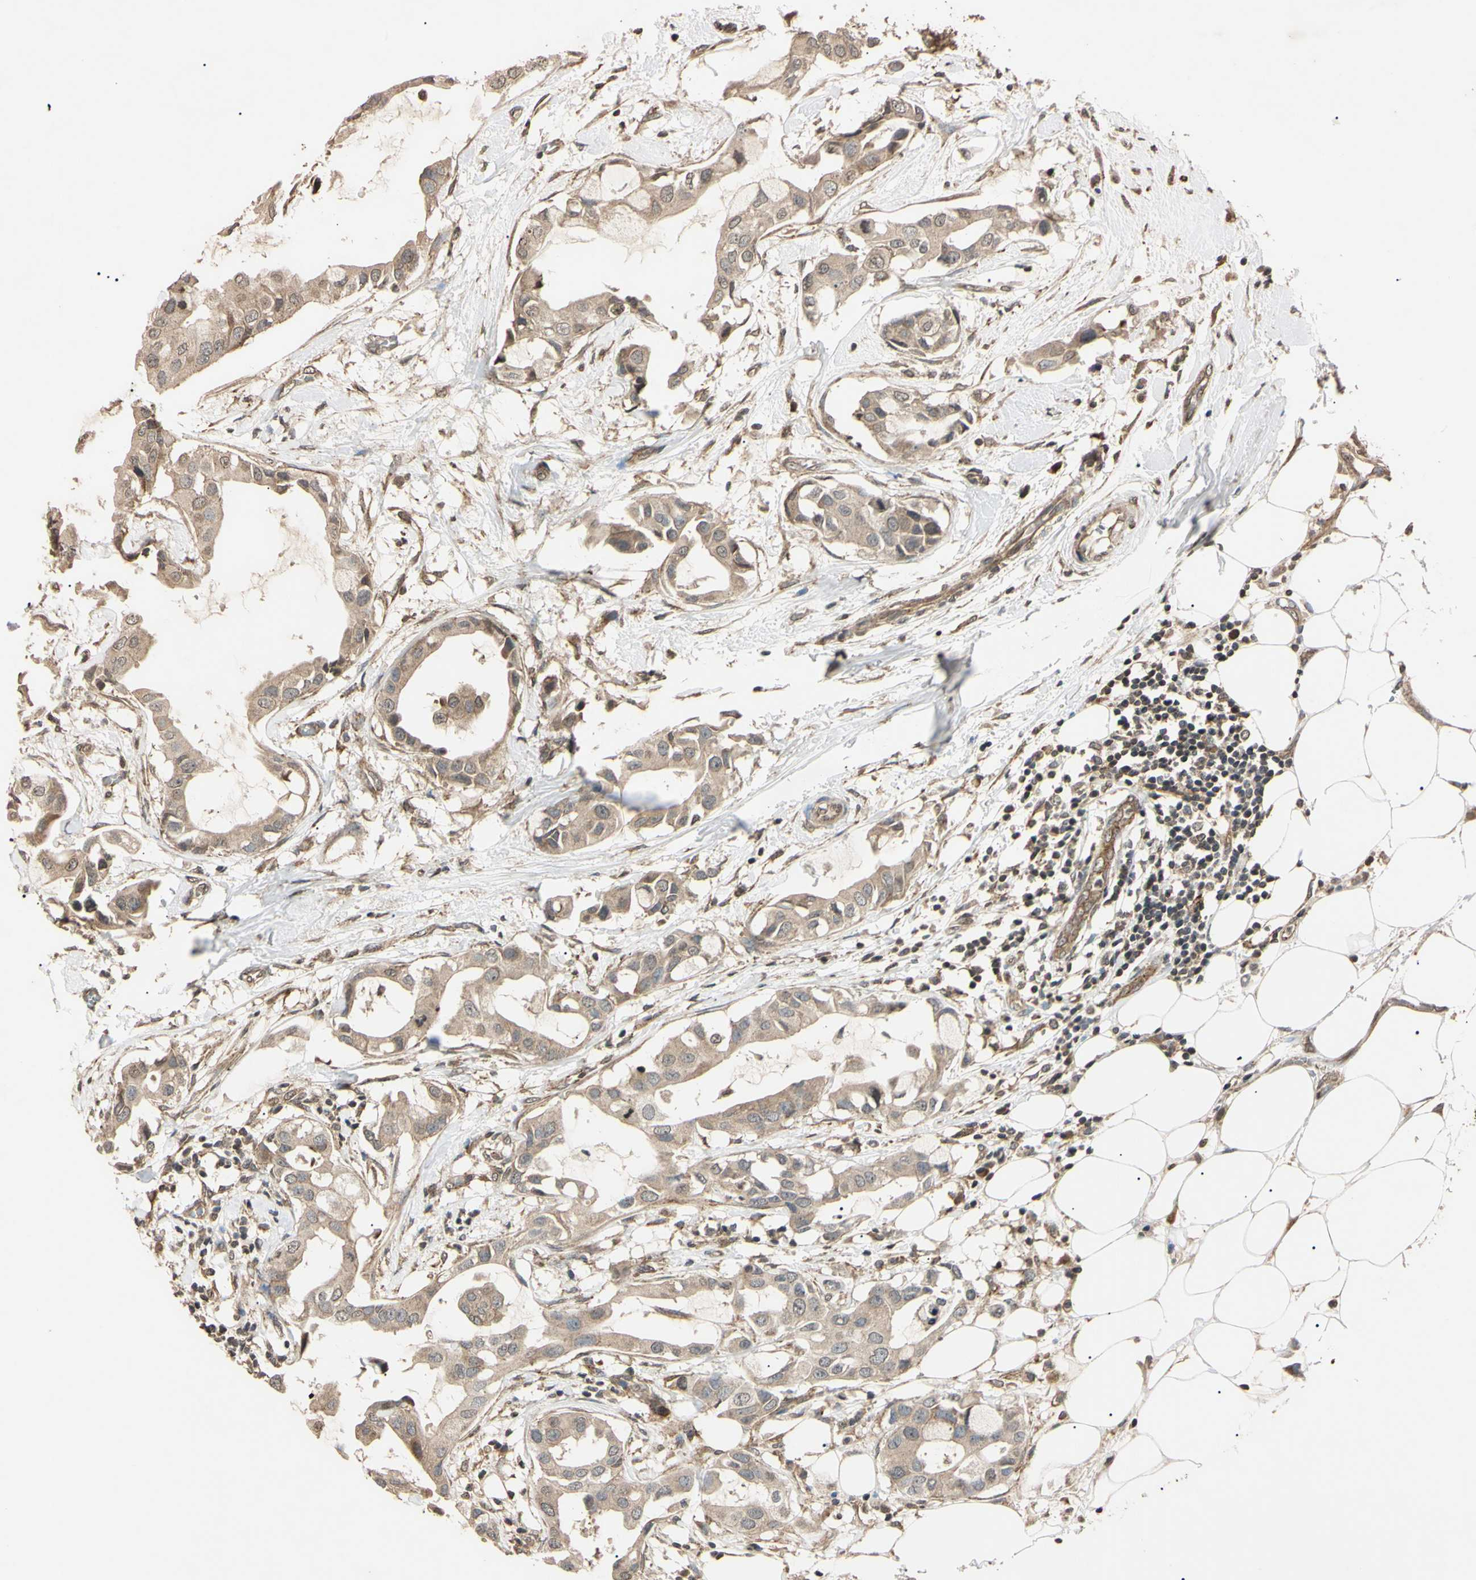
{"staining": {"intensity": "moderate", "quantity": "25%-75%", "location": "cytoplasmic/membranous"}, "tissue": "breast cancer", "cell_type": "Tumor cells", "image_type": "cancer", "snomed": [{"axis": "morphology", "description": "Duct carcinoma"}, {"axis": "topography", "description": "Breast"}], "caption": "This micrograph displays invasive ductal carcinoma (breast) stained with immunohistochemistry to label a protein in brown. The cytoplasmic/membranous of tumor cells show moderate positivity for the protein. Nuclei are counter-stained blue.", "gene": "EPN1", "patient": {"sex": "female", "age": 40}}